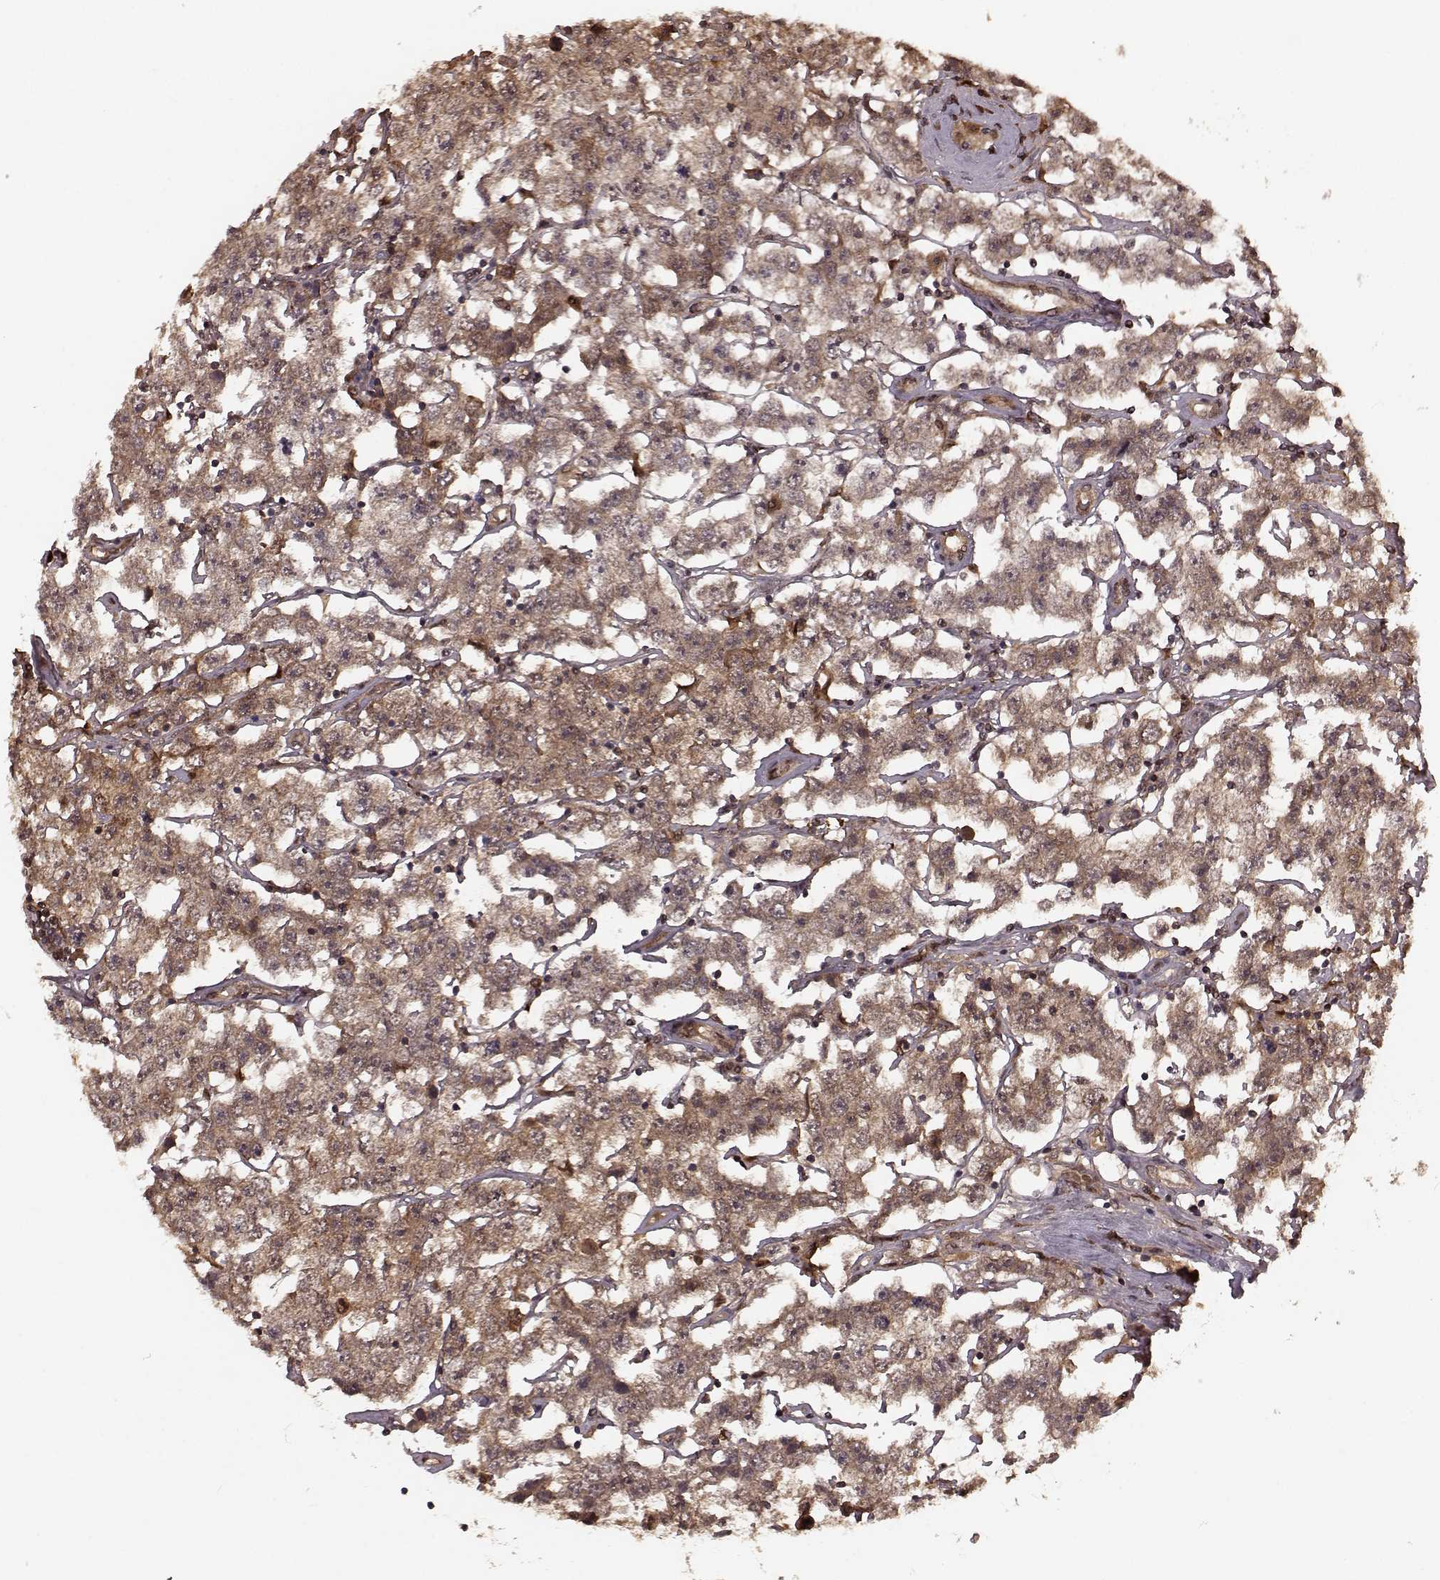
{"staining": {"intensity": "moderate", "quantity": "25%-75%", "location": "cytoplasmic/membranous"}, "tissue": "testis cancer", "cell_type": "Tumor cells", "image_type": "cancer", "snomed": [{"axis": "morphology", "description": "Seminoma, NOS"}, {"axis": "topography", "description": "Testis"}], "caption": "High-magnification brightfield microscopy of seminoma (testis) stained with DAB (brown) and counterstained with hematoxylin (blue). tumor cells exhibit moderate cytoplasmic/membranous positivity is identified in about25%-75% of cells. (DAB IHC with brightfield microscopy, high magnification).", "gene": "GSS", "patient": {"sex": "male", "age": 52}}